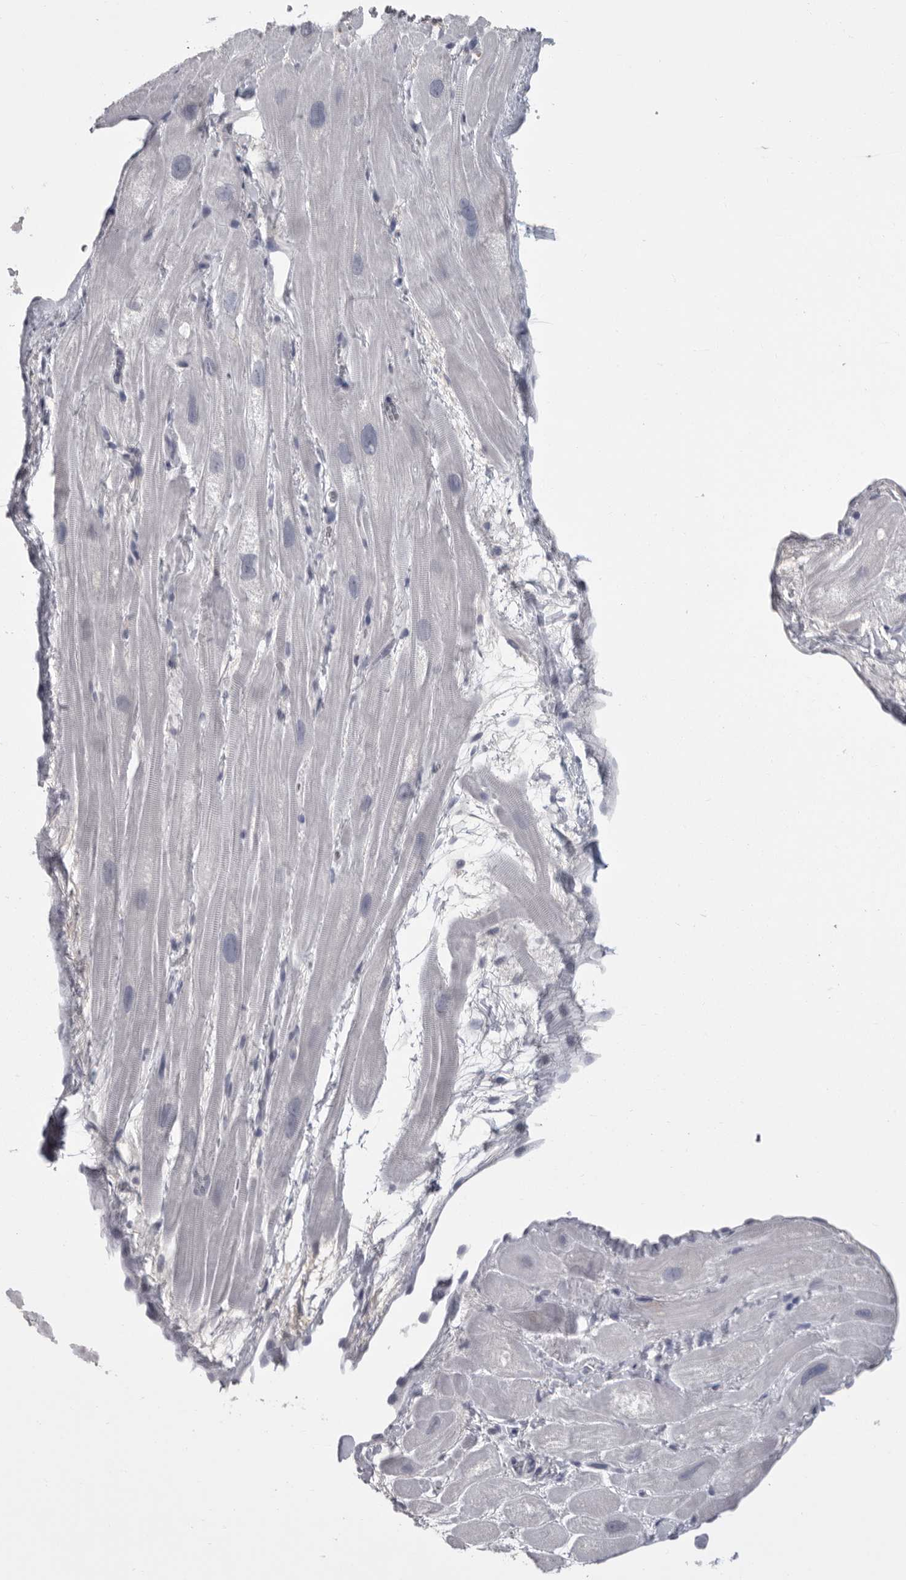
{"staining": {"intensity": "negative", "quantity": "none", "location": "none"}, "tissue": "heart muscle", "cell_type": "Cardiomyocytes", "image_type": "normal", "snomed": [{"axis": "morphology", "description": "Normal tissue, NOS"}, {"axis": "topography", "description": "Heart"}], "caption": "IHC of benign human heart muscle reveals no positivity in cardiomyocytes. Nuclei are stained in blue.", "gene": "GNLY", "patient": {"sex": "male", "age": 49}}